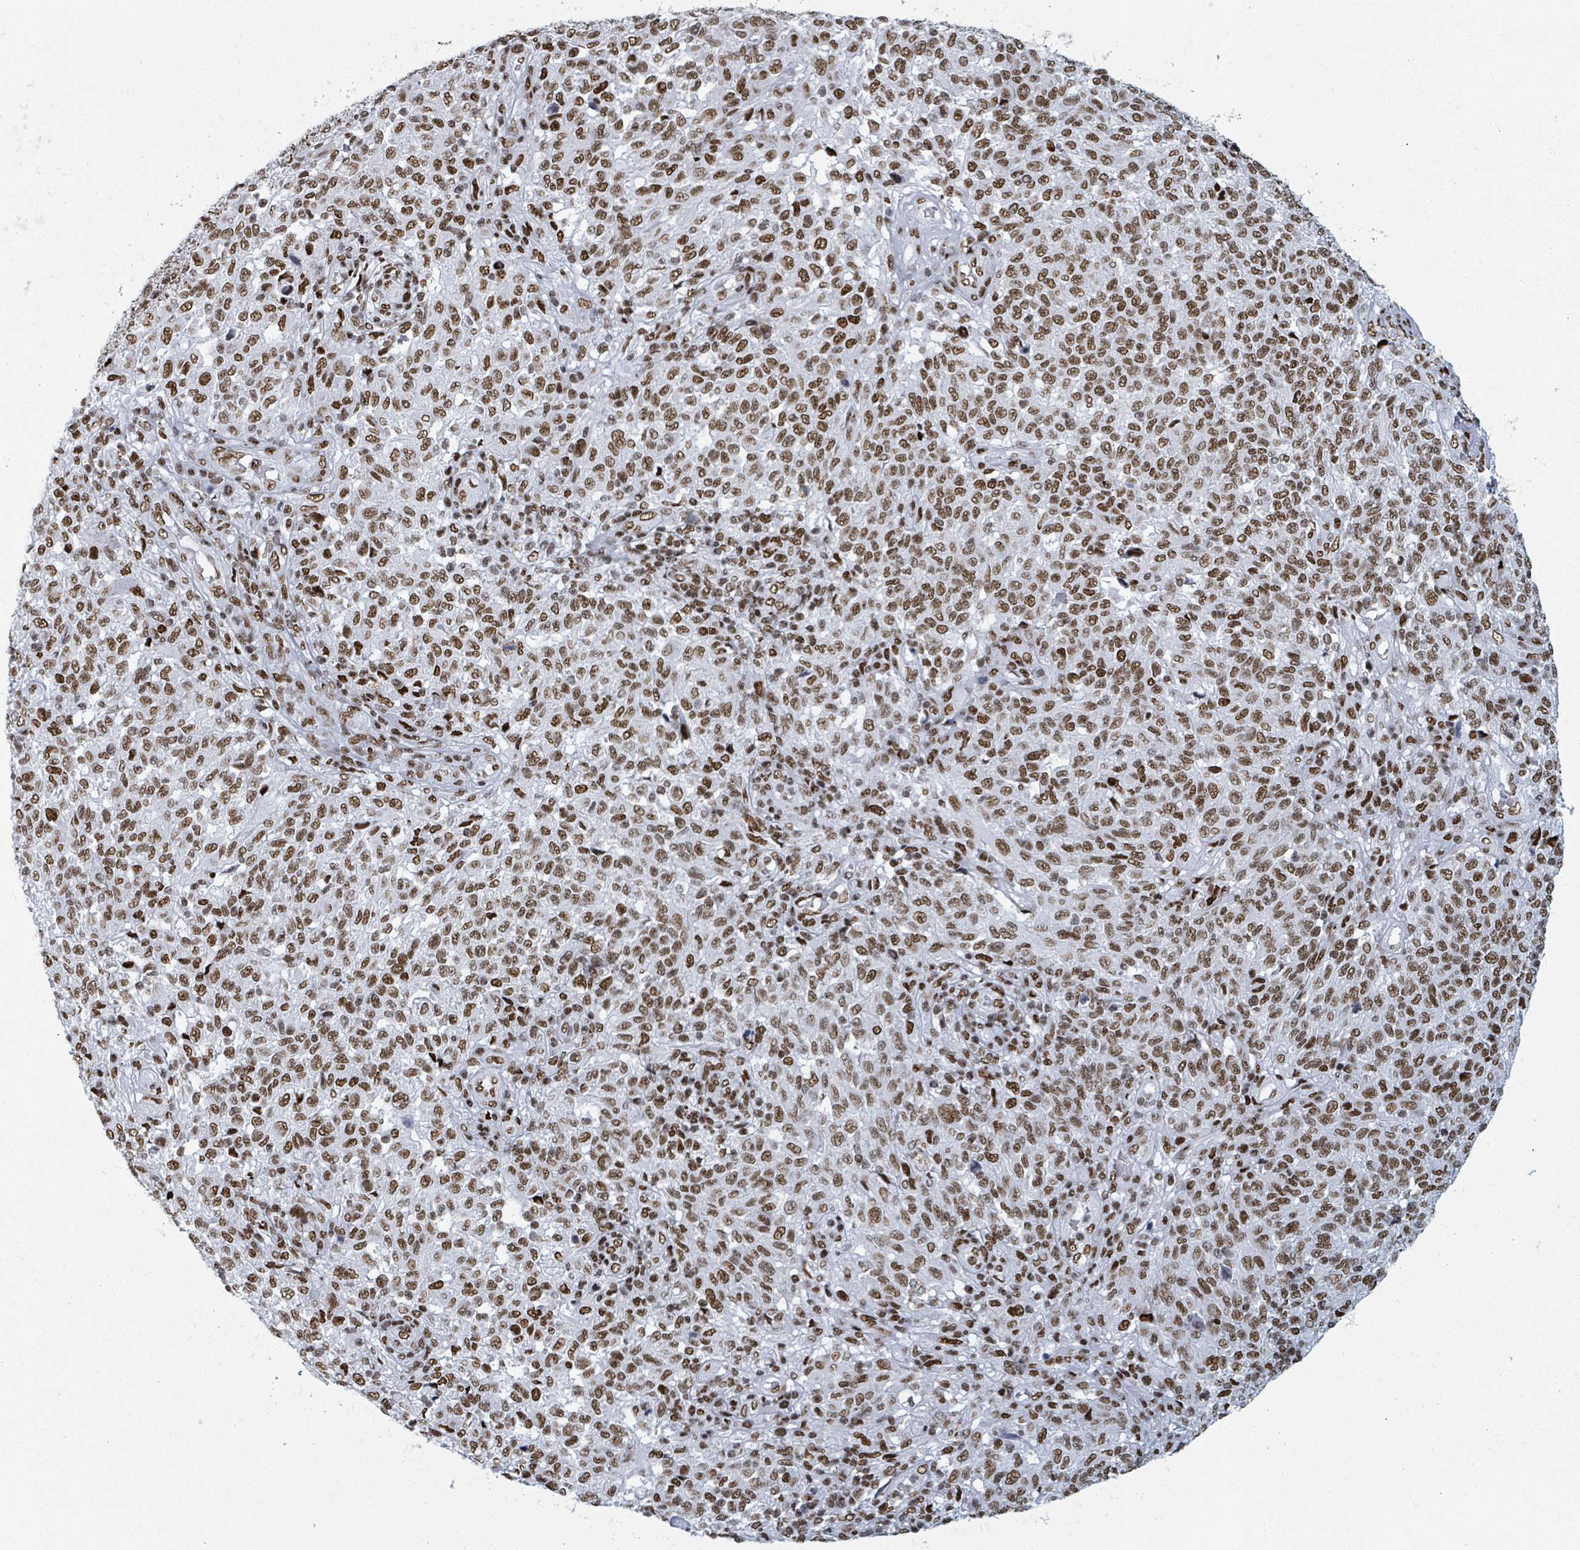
{"staining": {"intensity": "moderate", "quantity": ">75%", "location": "nuclear"}, "tissue": "melanoma", "cell_type": "Tumor cells", "image_type": "cancer", "snomed": [{"axis": "morphology", "description": "Malignant melanoma, NOS"}, {"axis": "topography", "description": "Skin"}], "caption": "The photomicrograph exhibits a brown stain indicating the presence of a protein in the nuclear of tumor cells in melanoma.", "gene": "DHX16", "patient": {"sex": "male", "age": 66}}